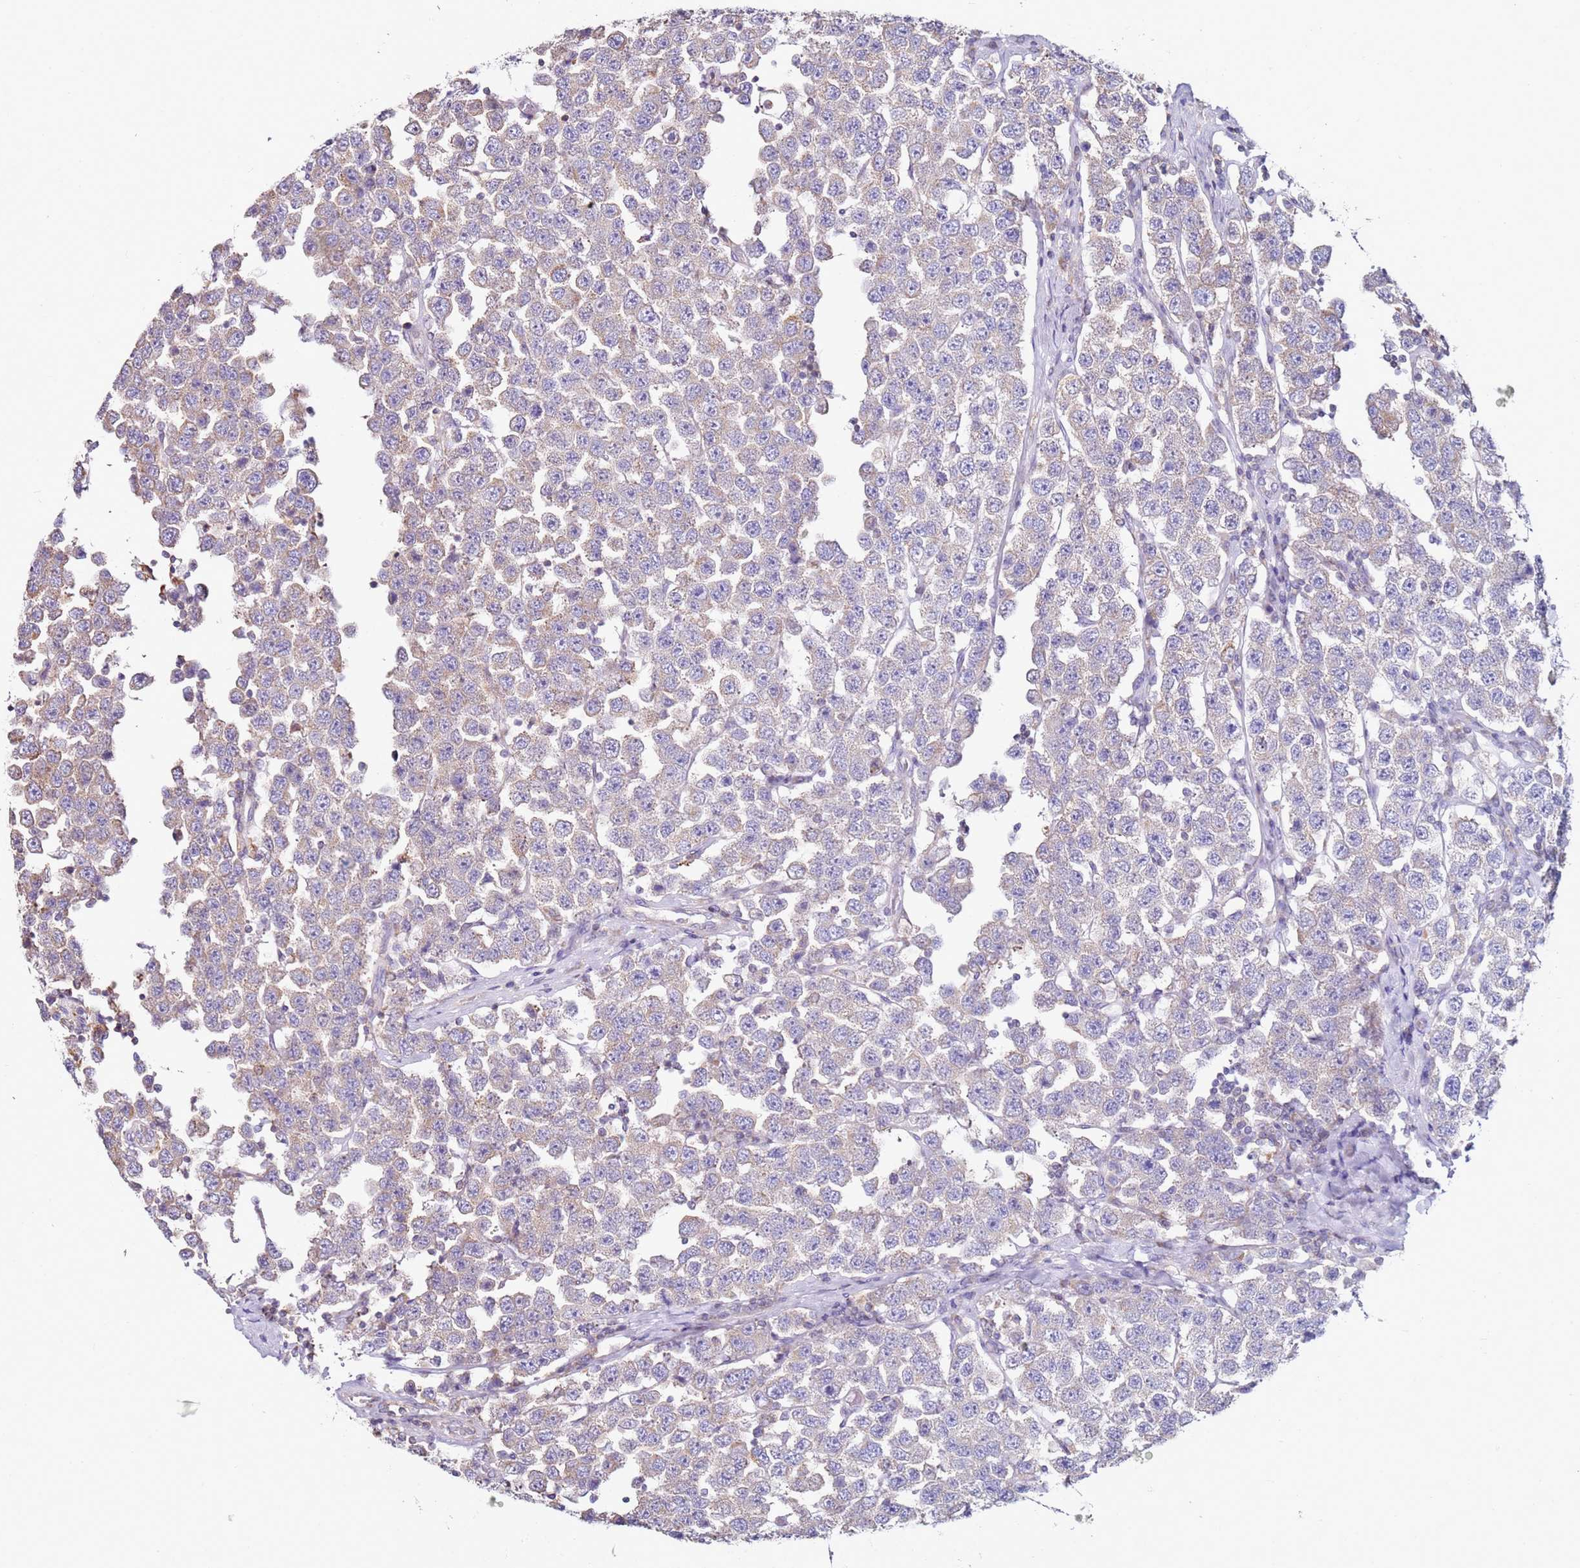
{"staining": {"intensity": "weak", "quantity": "<25%", "location": "cytoplasmic/membranous"}, "tissue": "testis cancer", "cell_type": "Tumor cells", "image_type": "cancer", "snomed": [{"axis": "morphology", "description": "Seminoma, NOS"}, {"axis": "topography", "description": "Testis"}], "caption": "Immunohistochemistry histopathology image of neoplastic tissue: testis seminoma stained with DAB displays no significant protein expression in tumor cells. (Immunohistochemistry (ihc), brightfield microscopy, high magnification).", "gene": "CNOT9", "patient": {"sex": "male", "age": 28}}